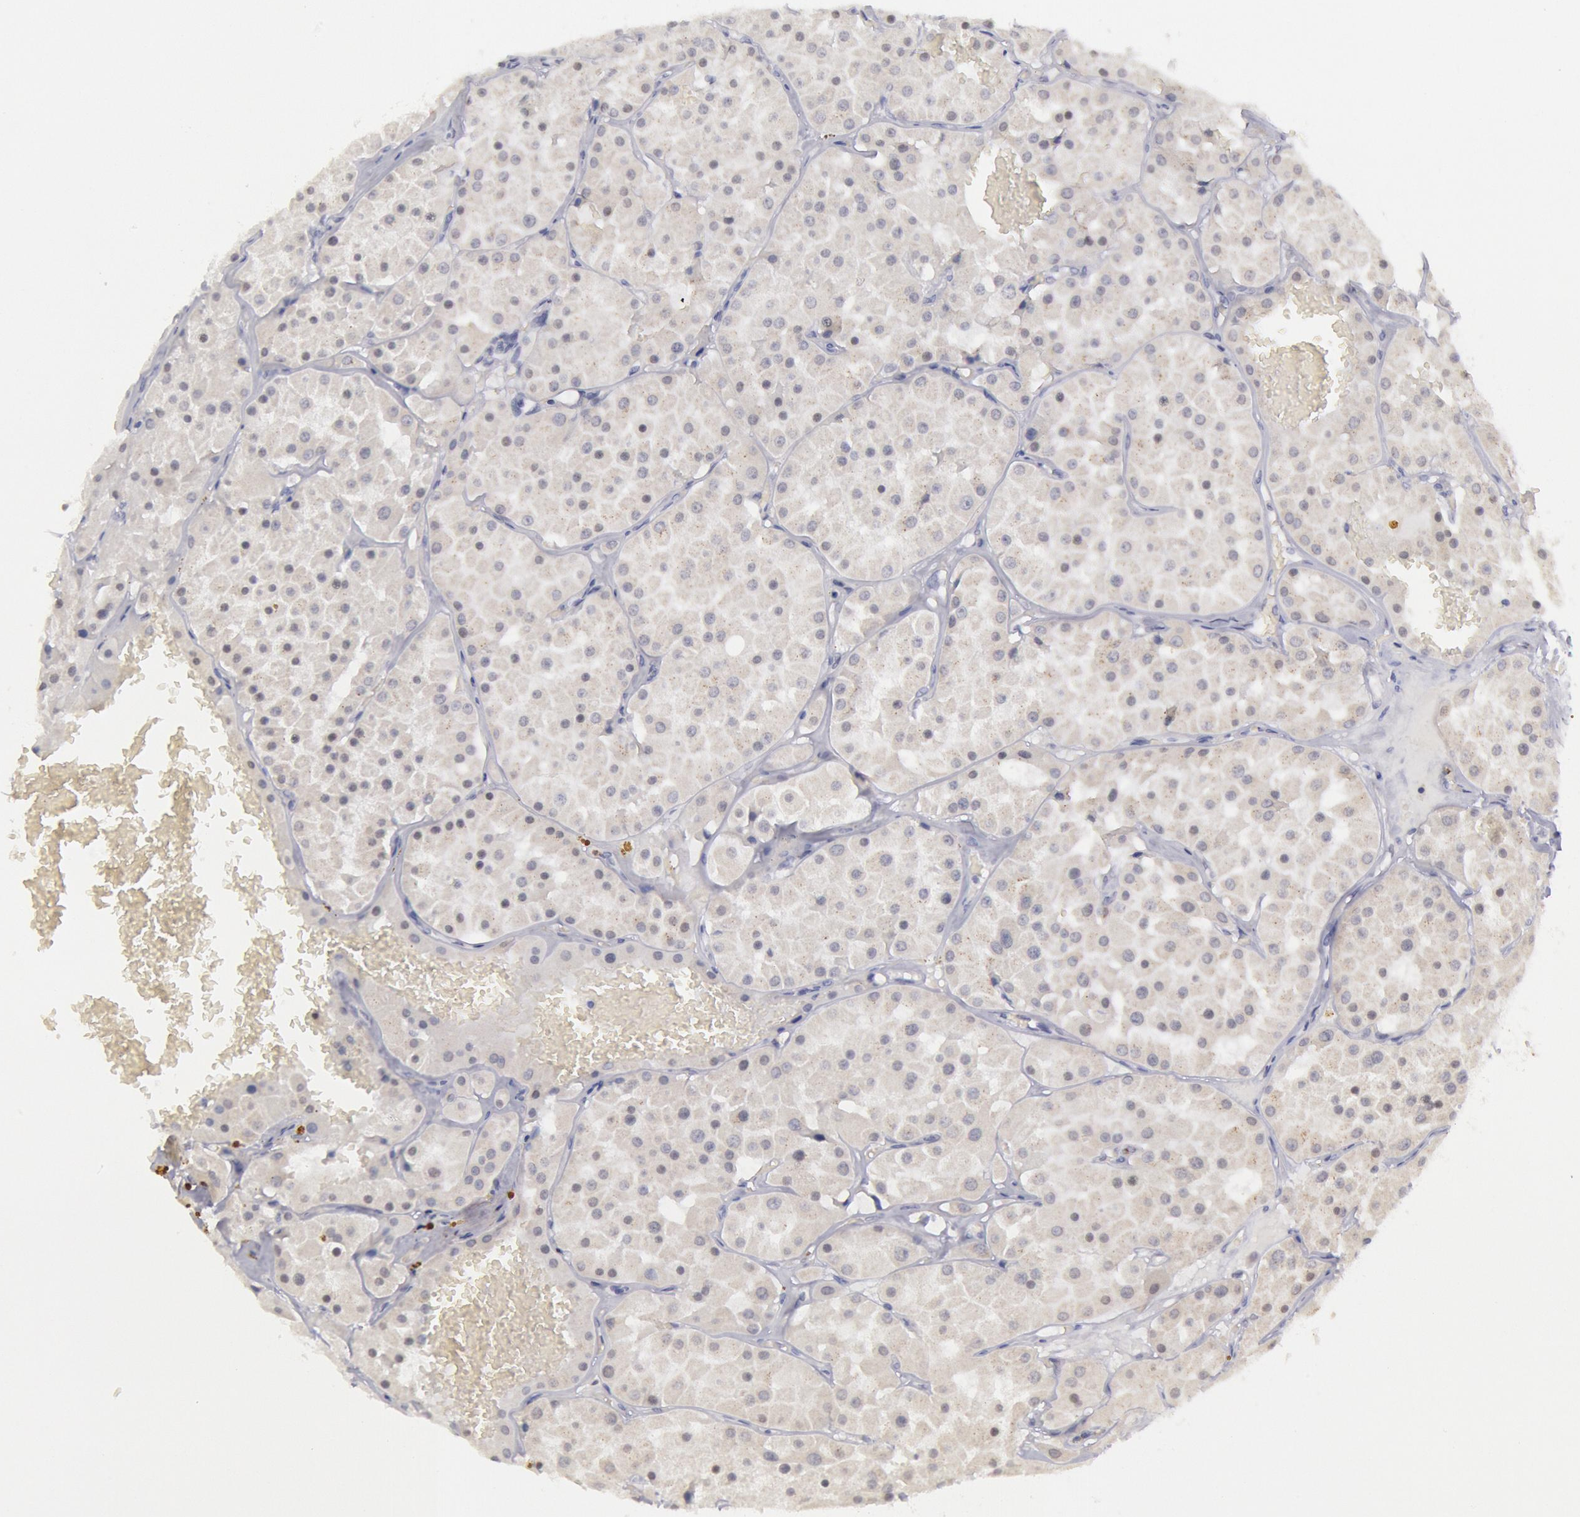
{"staining": {"intensity": "negative", "quantity": "none", "location": "none"}, "tissue": "renal cancer", "cell_type": "Tumor cells", "image_type": "cancer", "snomed": [{"axis": "morphology", "description": "Adenocarcinoma, uncertain malignant potential"}, {"axis": "topography", "description": "Kidney"}], "caption": "The immunohistochemistry (IHC) histopathology image has no significant staining in tumor cells of adenocarcinoma,  uncertain malignant potential (renal) tissue. Brightfield microscopy of IHC stained with DAB (brown) and hematoxylin (blue), captured at high magnification.", "gene": "KDM6A", "patient": {"sex": "male", "age": 63}}